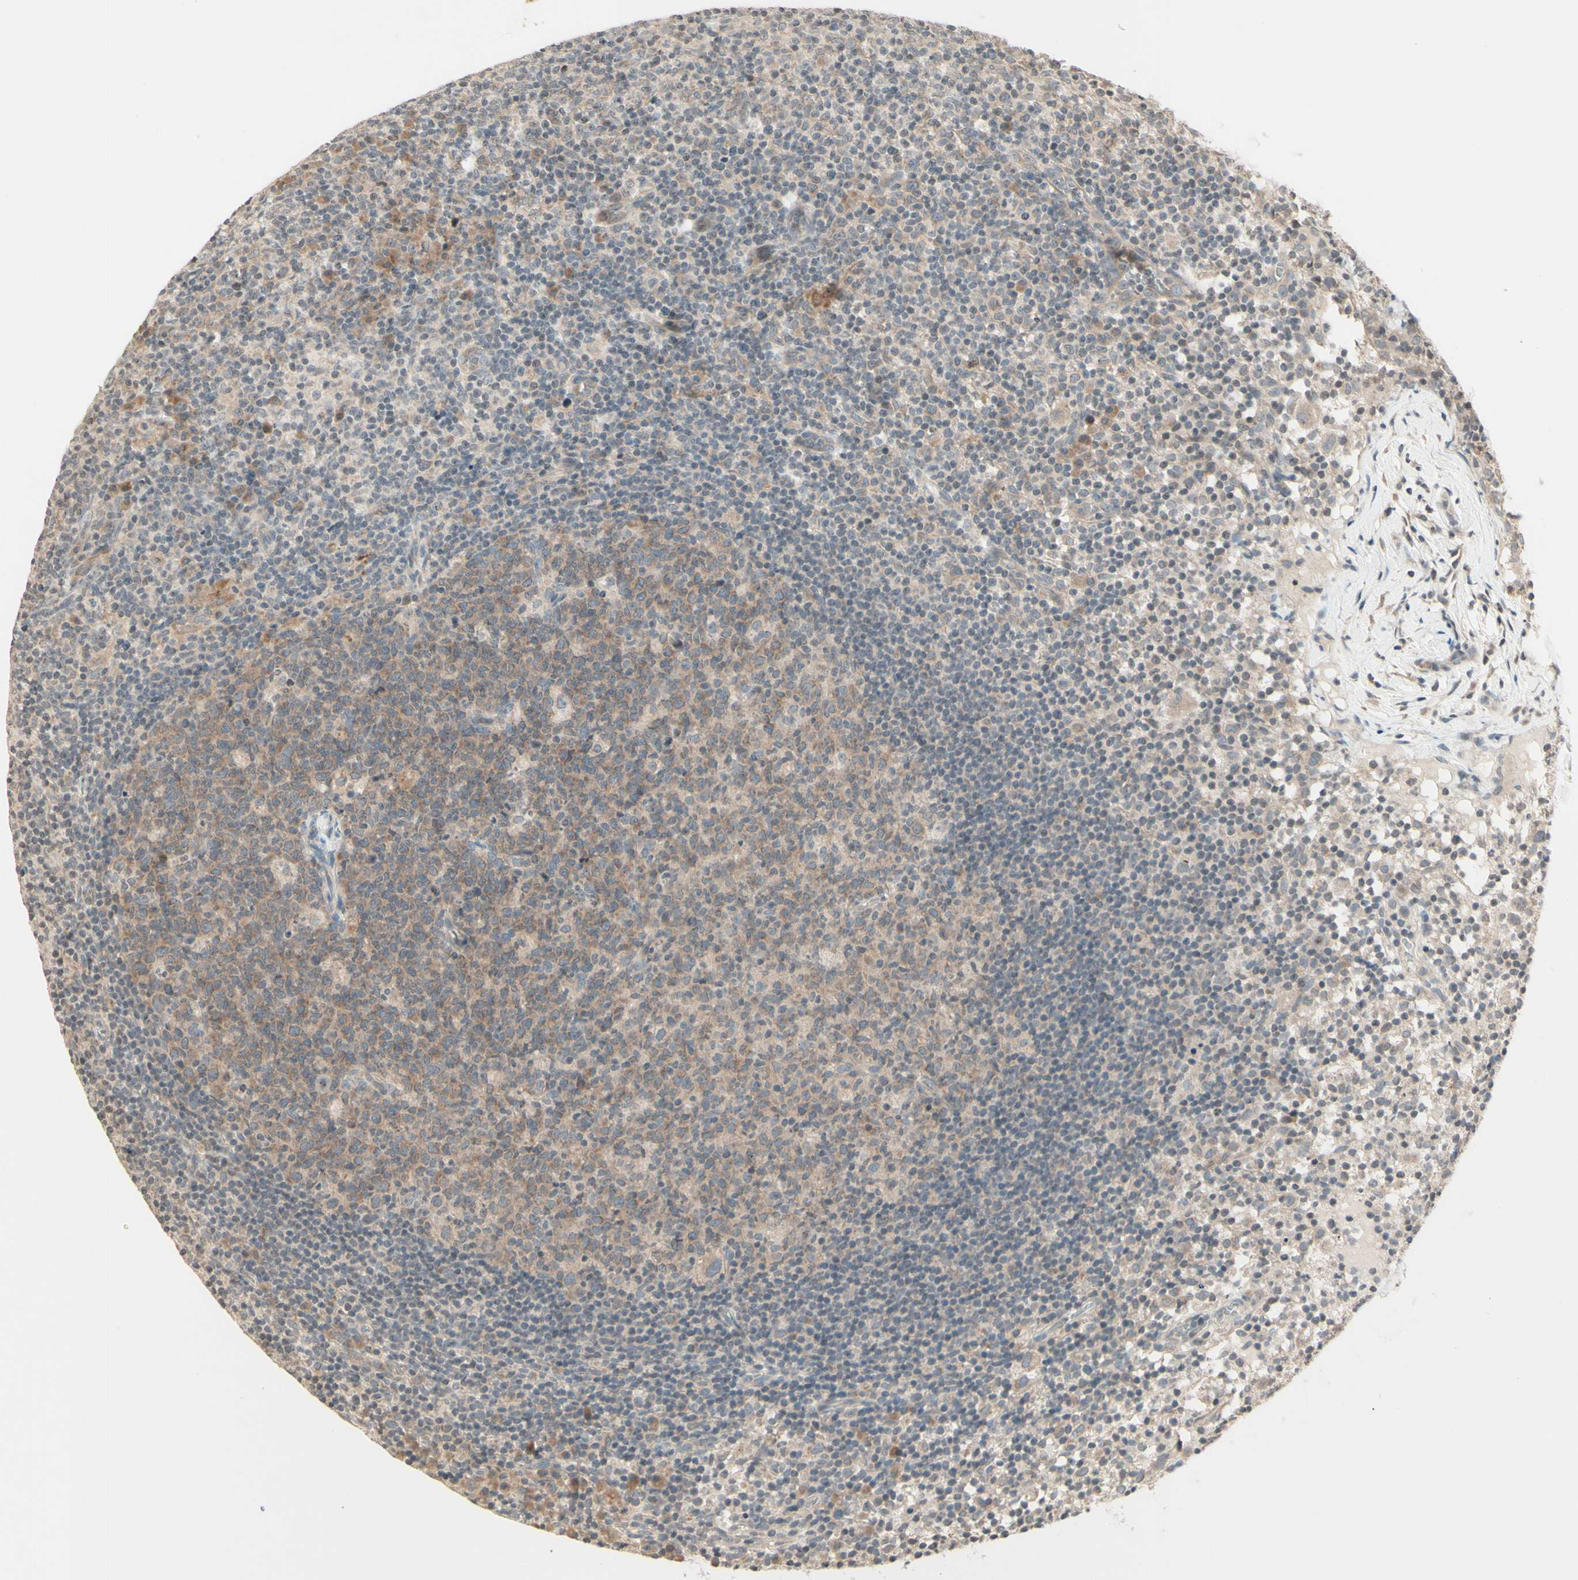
{"staining": {"intensity": "negative", "quantity": "none", "location": "none"}, "tissue": "lymph node", "cell_type": "Germinal center cells", "image_type": "normal", "snomed": [{"axis": "morphology", "description": "Normal tissue, NOS"}, {"axis": "morphology", "description": "Inflammation, NOS"}, {"axis": "topography", "description": "Lymph node"}], "caption": "Immunohistochemistry (IHC) of benign lymph node exhibits no positivity in germinal center cells.", "gene": "ZW10", "patient": {"sex": "male", "age": 55}}